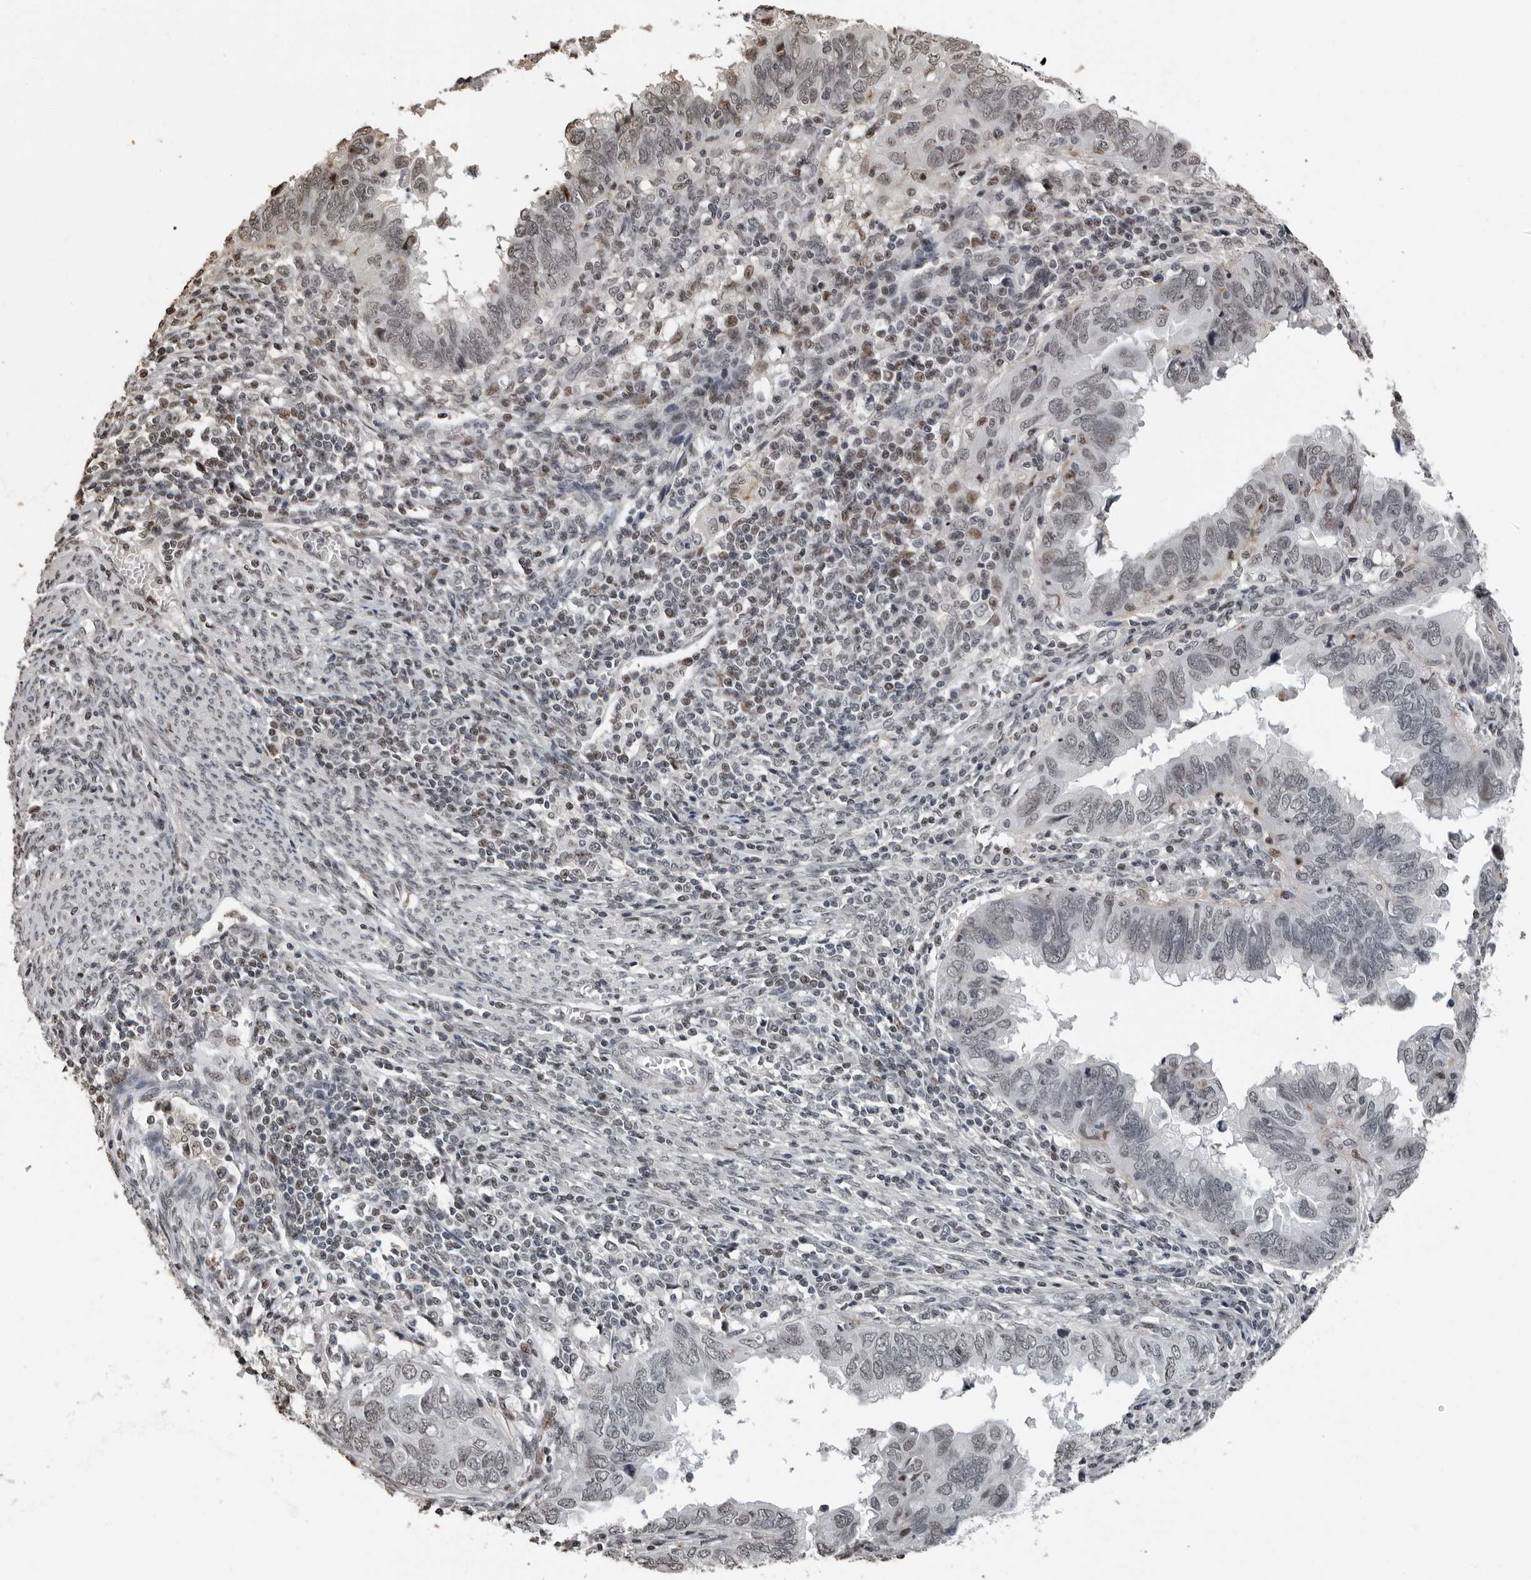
{"staining": {"intensity": "weak", "quantity": "<25%", "location": "nuclear"}, "tissue": "endometrial cancer", "cell_type": "Tumor cells", "image_type": "cancer", "snomed": [{"axis": "morphology", "description": "Adenocarcinoma, NOS"}, {"axis": "topography", "description": "Uterus"}], "caption": "Immunohistochemical staining of endometrial adenocarcinoma displays no significant positivity in tumor cells.", "gene": "ORC1", "patient": {"sex": "female", "age": 77}}